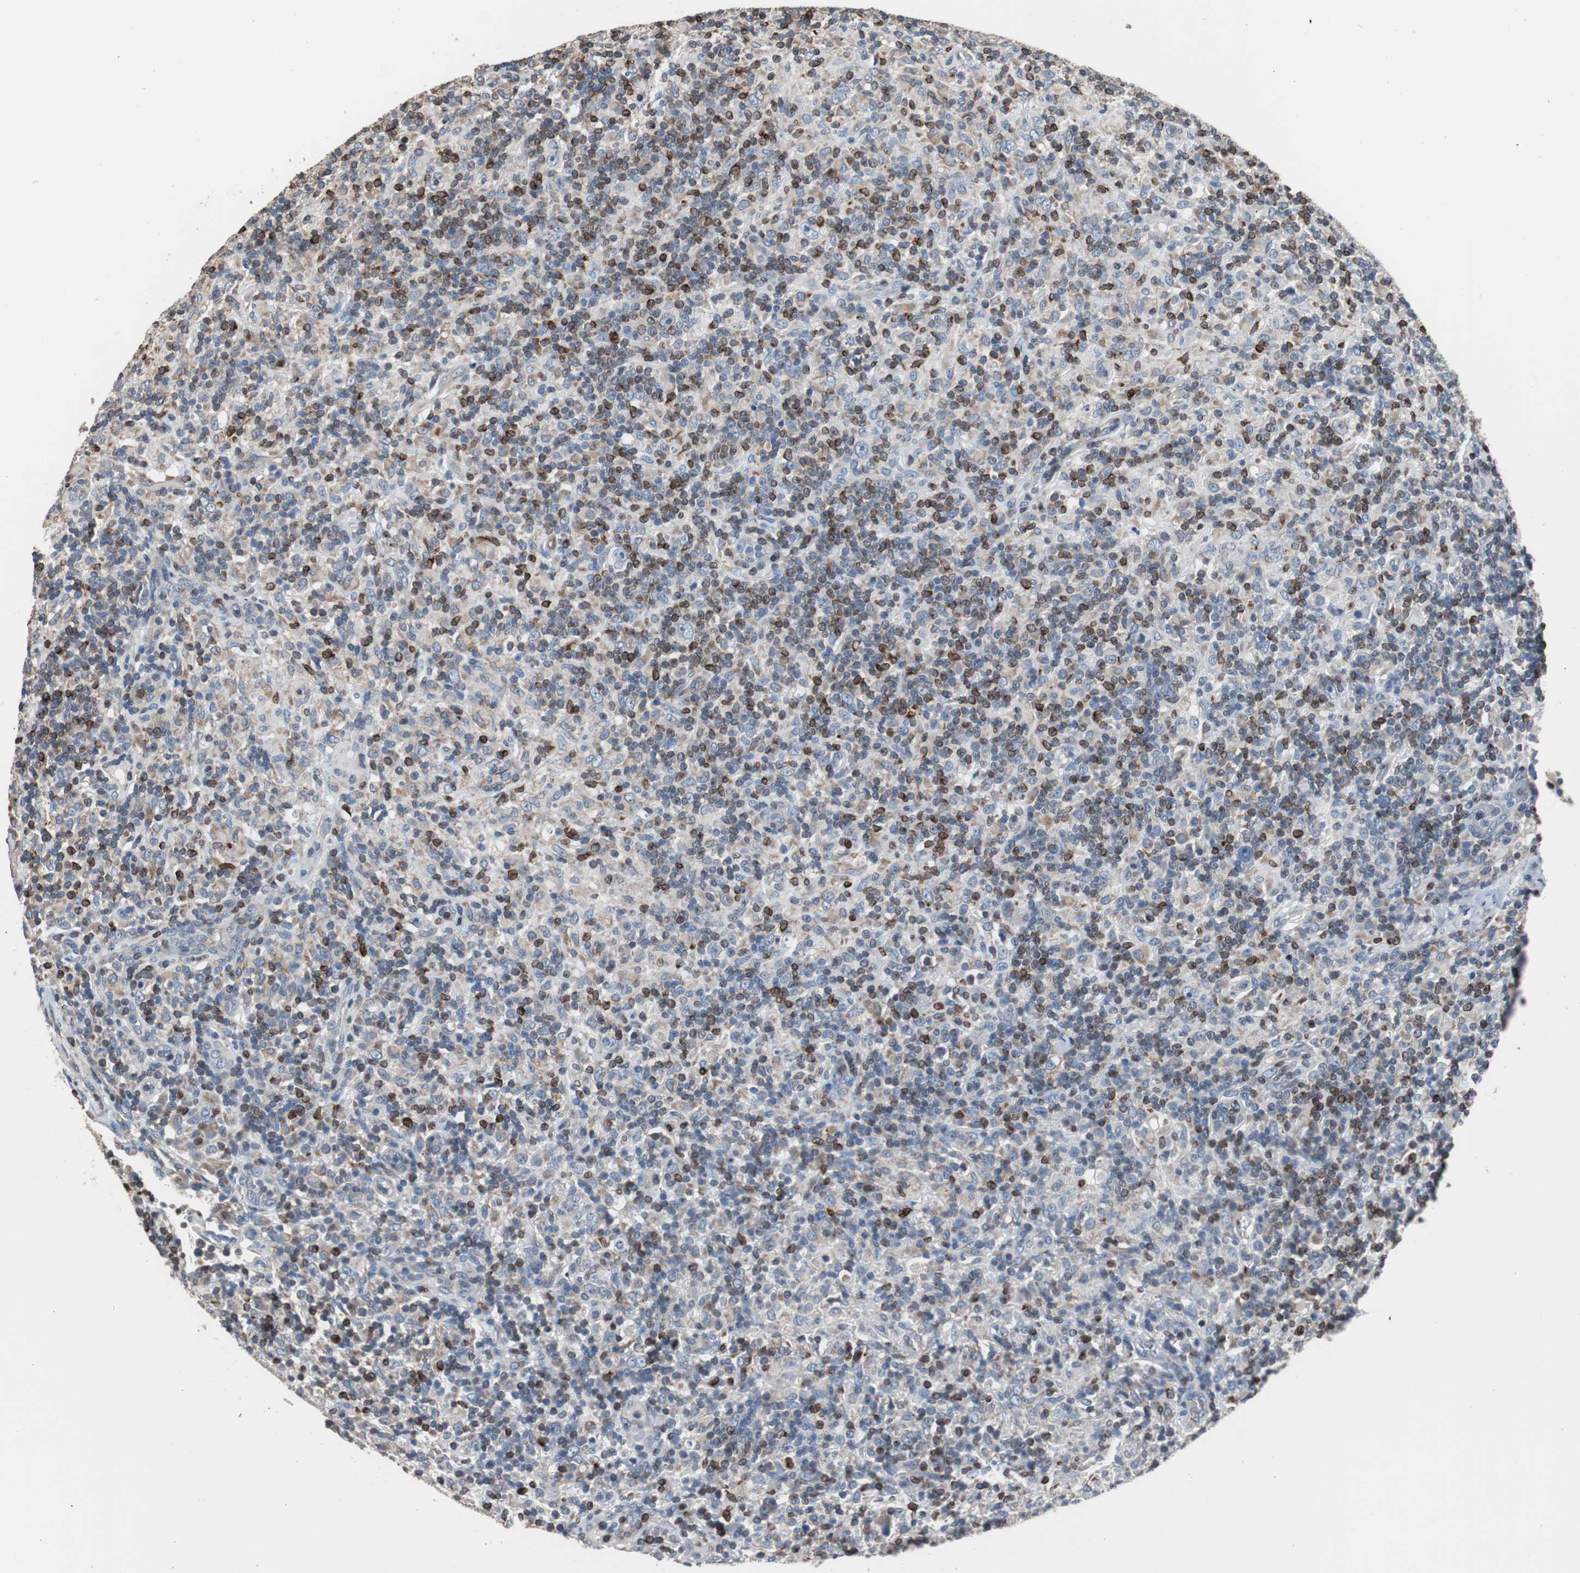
{"staining": {"intensity": "negative", "quantity": "none", "location": "none"}, "tissue": "lymphoma", "cell_type": "Tumor cells", "image_type": "cancer", "snomed": [{"axis": "morphology", "description": "Hodgkin's disease, NOS"}, {"axis": "topography", "description": "Lymph node"}], "caption": "There is no significant positivity in tumor cells of lymphoma.", "gene": "PBXIP1", "patient": {"sex": "male", "age": 70}}